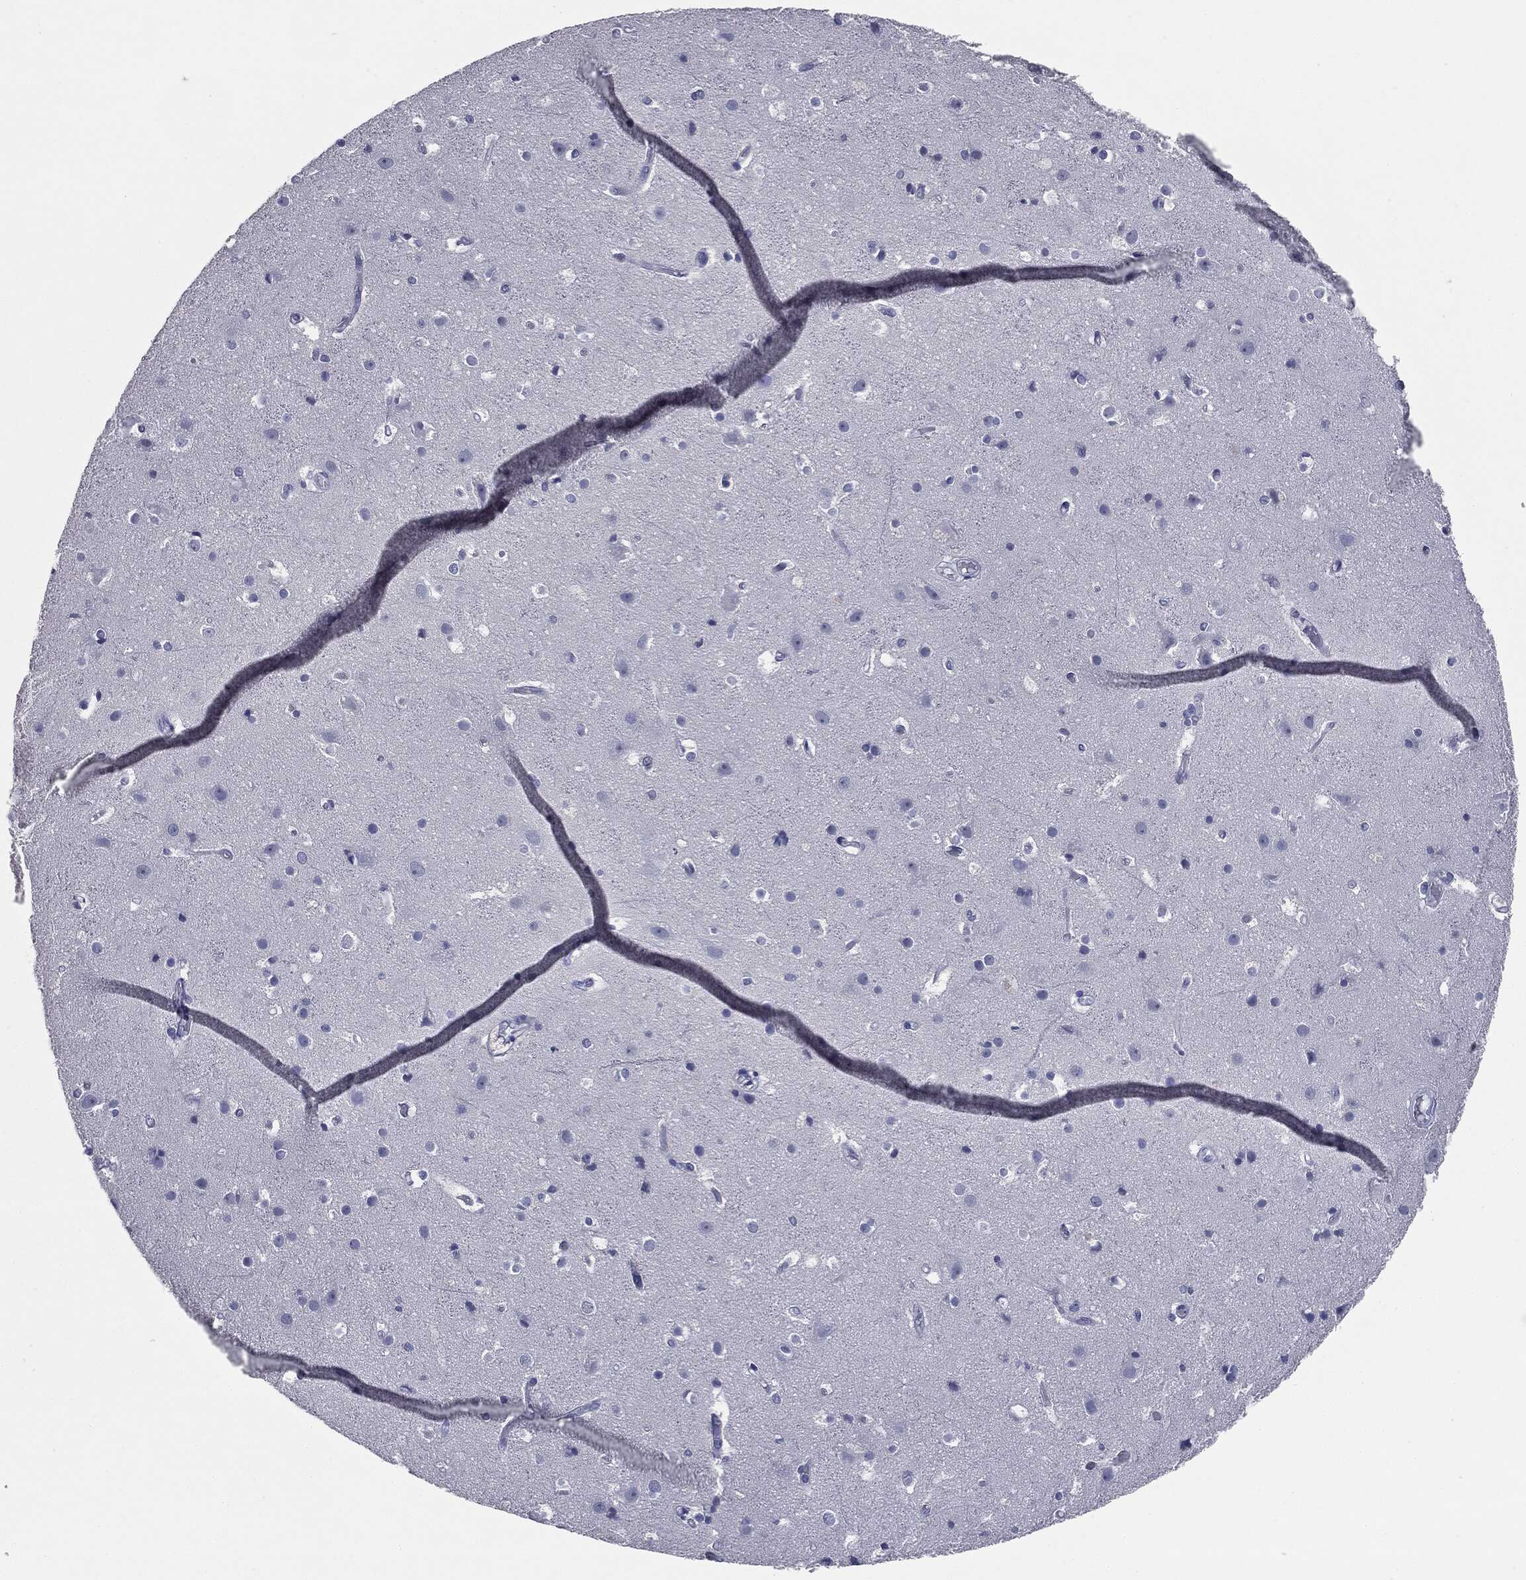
{"staining": {"intensity": "negative", "quantity": "none", "location": "none"}, "tissue": "cerebral cortex", "cell_type": "Endothelial cells", "image_type": "normal", "snomed": [{"axis": "morphology", "description": "Normal tissue, NOS"}, {"axis": "topography", "description": "Cerebral cortex"}], "caption": "Endothelial cells show no significant expression in unremarkable cerebral cortex. (Immunohistochemistry, brightfield microscopy, high magnification).", "gene": "ATP2A1", "patient": {"sex": "female", "age": 52}}